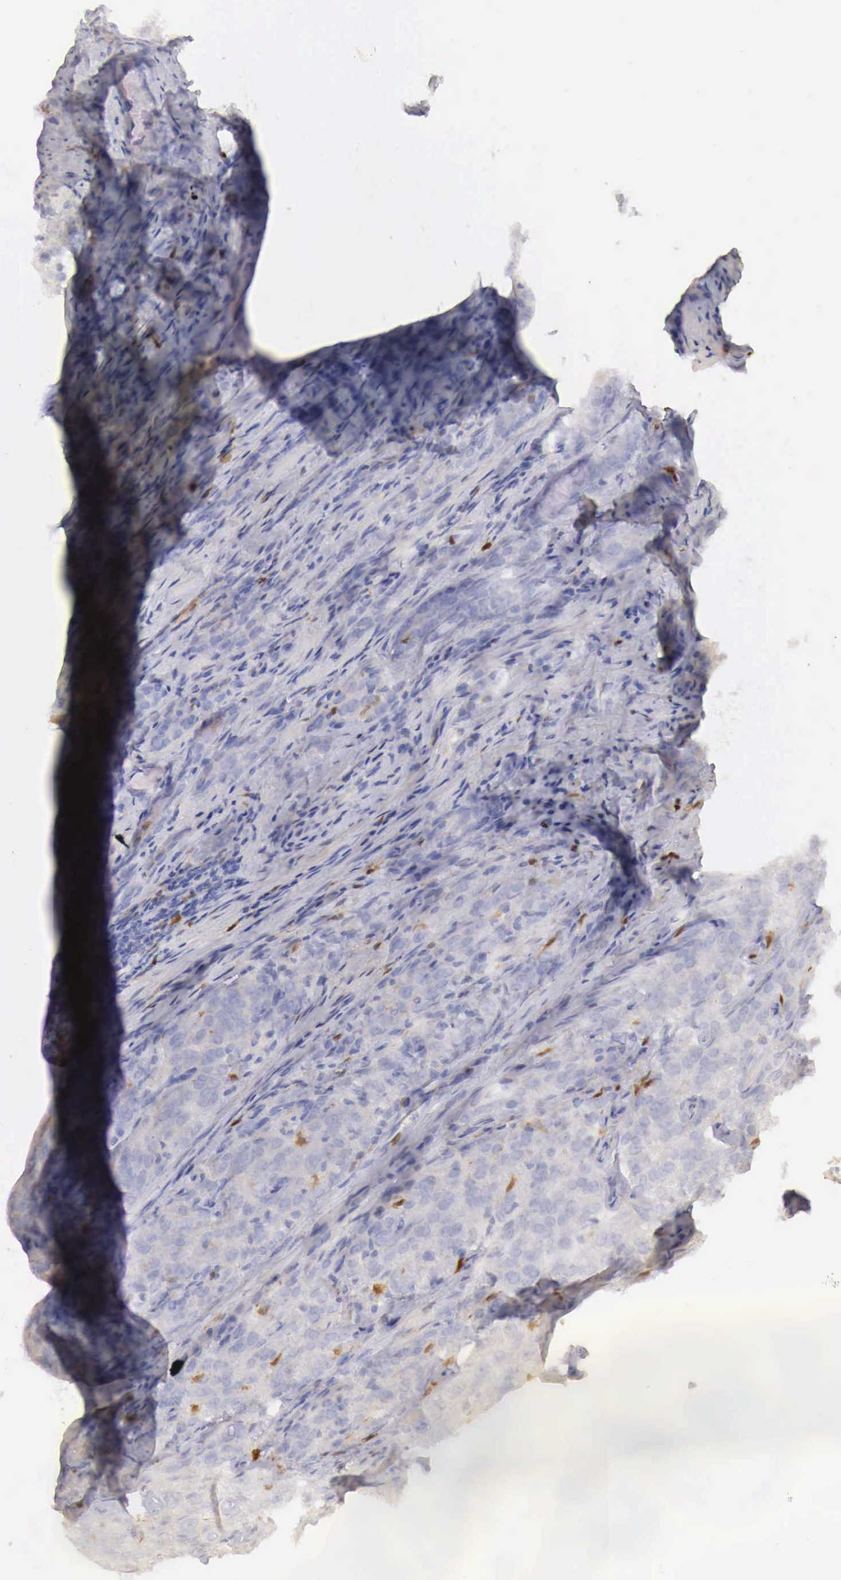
{"staining": {"intensity": "negative", "quantity": "none", "location": "none"}, "tissue": "prostate cancer", "cell_type": "Tumor cells", "image_type": "cancer", "snomed": [{"axis": "morphology", "description": "Adenocarcinoma, Medium grade"}, {"axis": "topography", "description": "Prostate"}], "caption": "IHC micrograph of human prostate medium-grade adenocarcinoma stained for a protein (brown), which shows no expression in tumor cells.", "gene": "RENBP", "patient": {"sex": "male", "age": 60}}